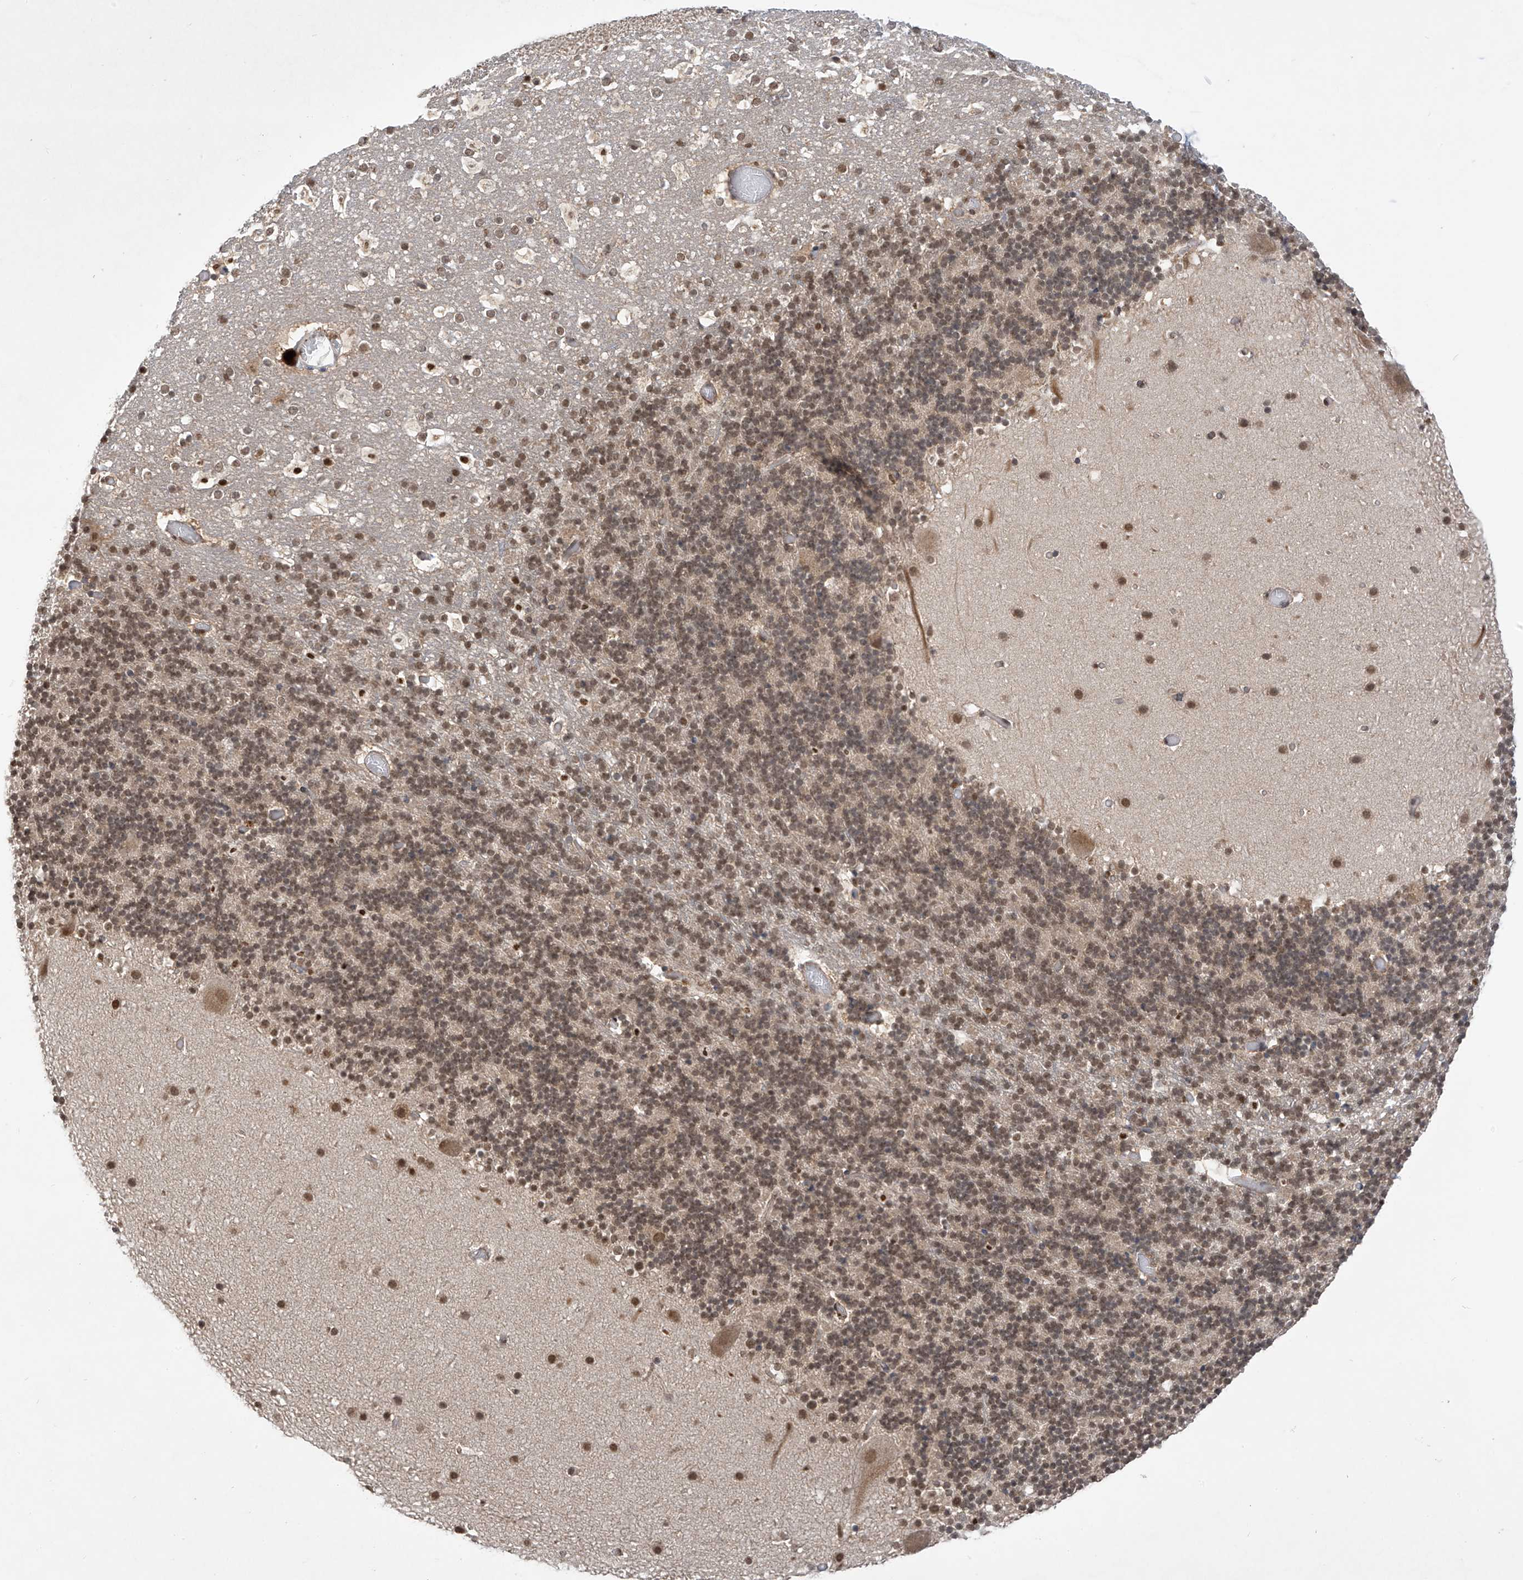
{"staining": {"intensity": "moderate", "quantity": "25%-75%", "location": "nuclear"}, "tissue": "cerebellum", "cell_type": "Cells in granular layer", "image_type": "normal", "snomed": [{"axis": "morphology", "description": "Normal tissue, NOS"}, {"axis": "topography", "description": "Cerebellum"}], "caption": "The immunohistochemical stain shows moderate nuclear positivity in cells in granular layer of normal cerebellum.", "gene": "LCOR", "patient": {"sex": "male", "age": 57}}